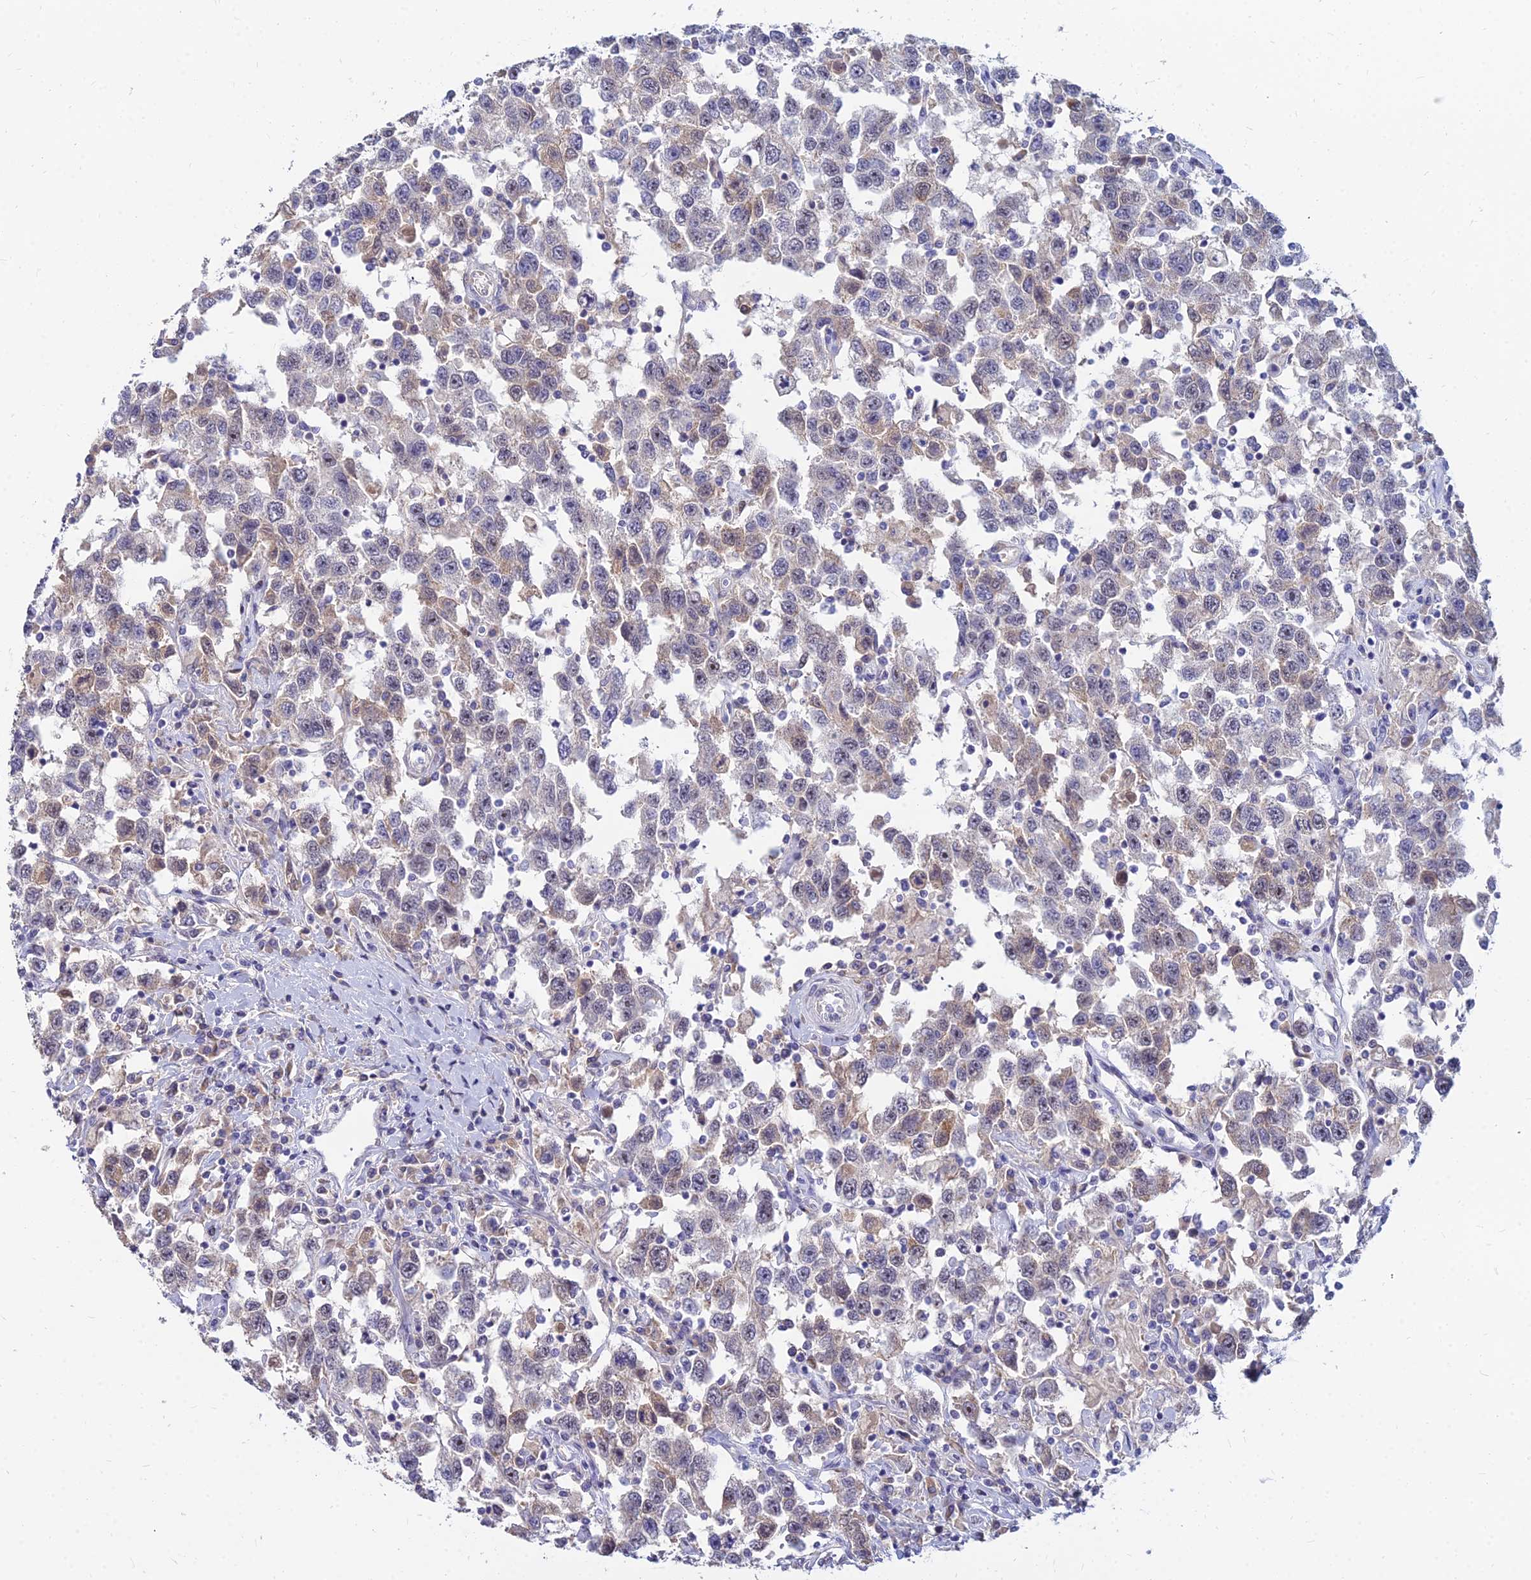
{"staining": {"intensity": "weak", "quantity": "25%-75%", "location": "cytoplasmic/membranous"}, "tissue": "testis cancer", "cell_type": "Tumor cells", "image_type": "cancer", "snomed": [{"axis": "morphology", "description": "Seminoma, NOS"}, {"axis": "topography", "description": "Testis"}], "caption": "Approximately 25%-75% of tumor cells in human seminoma (testis) exhibit weak cytoplasmic/membranous protein staining as visualized by brown immunohistochemical staining.", "gene": "GOLGA6D", "patient": {"sex": "male", "age": 41}}